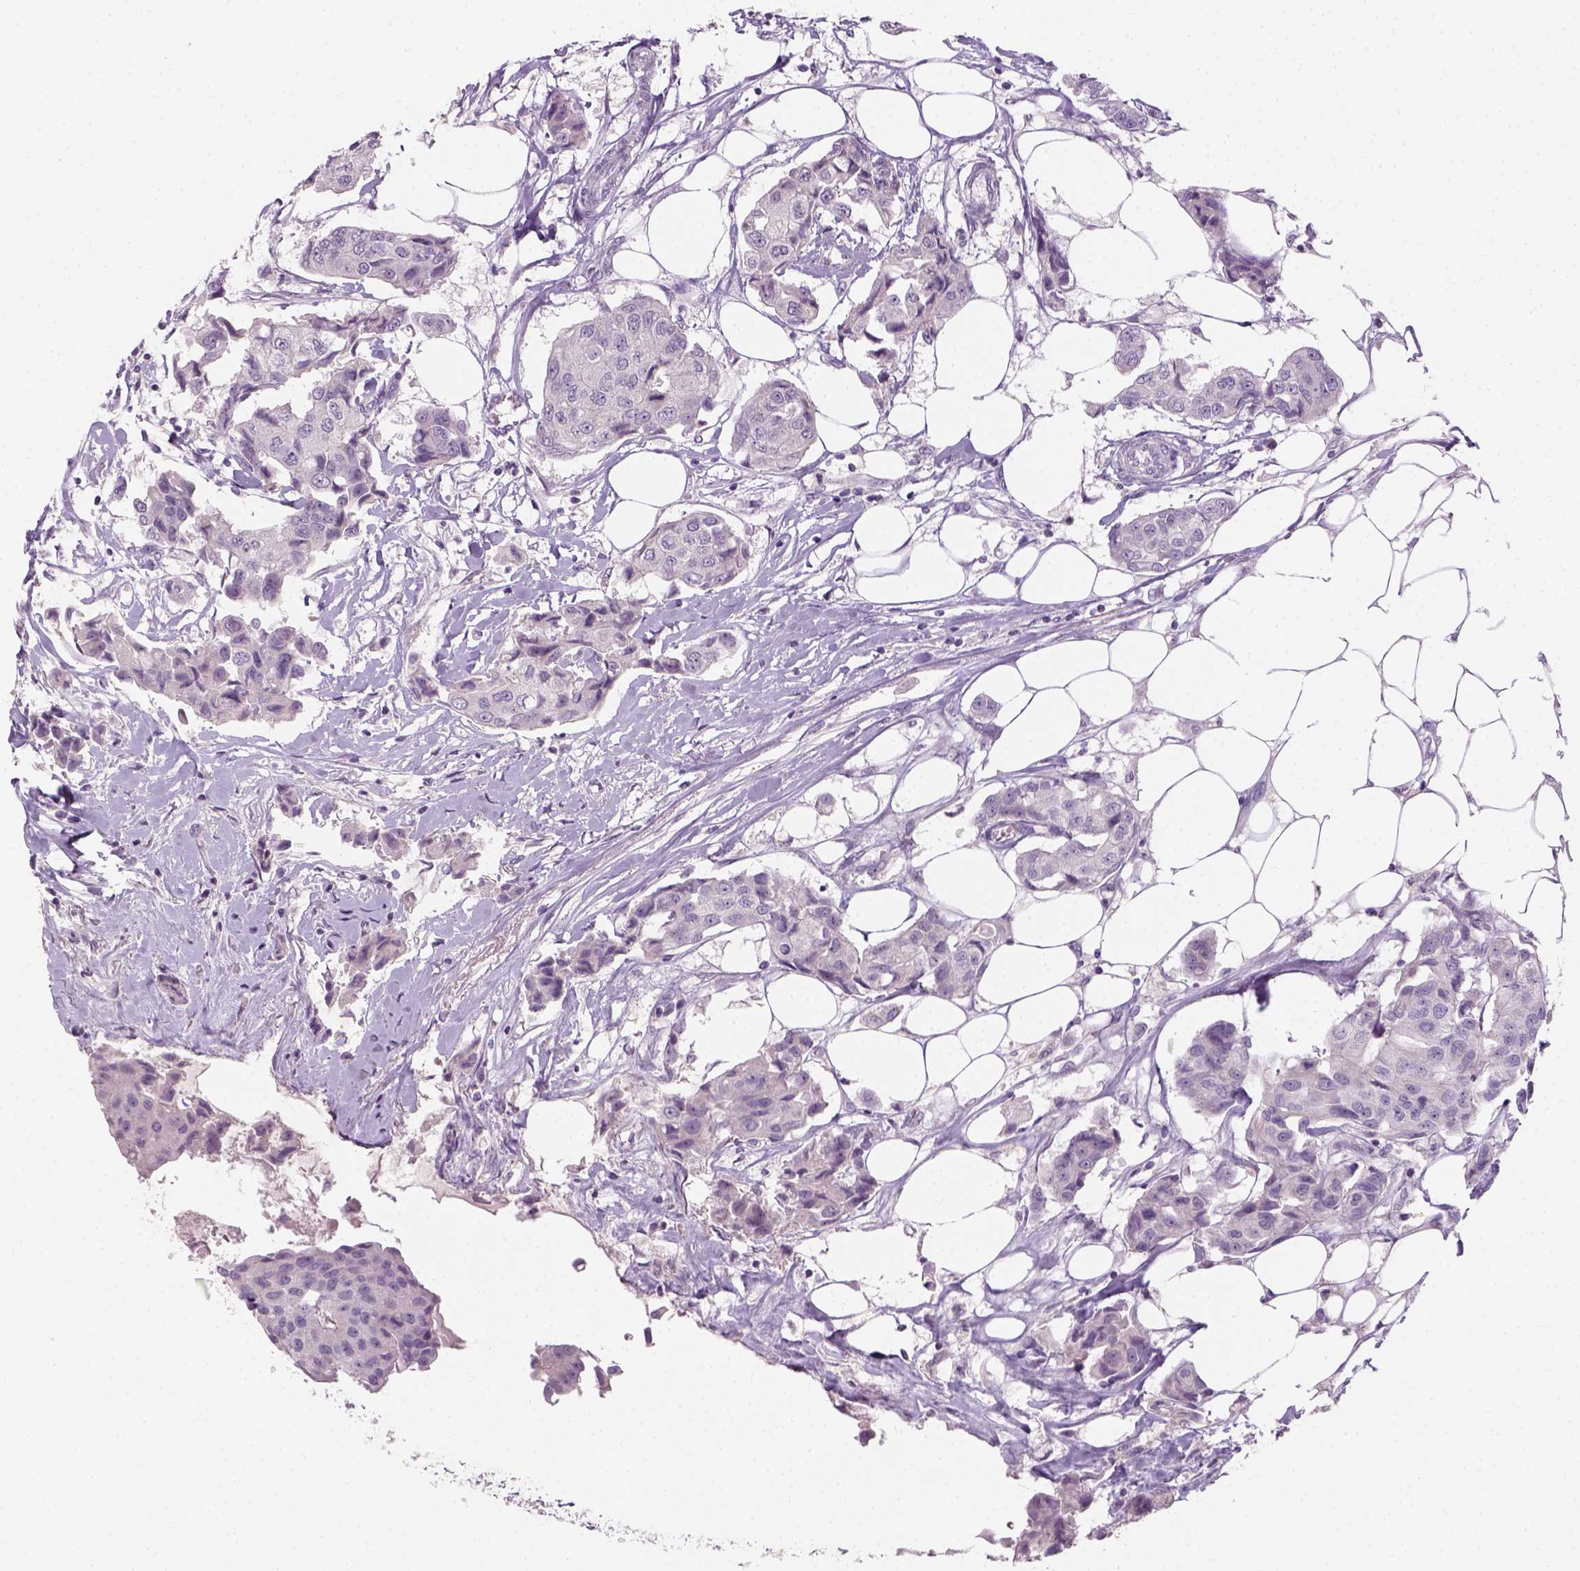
{"staining": {"intensity": "negative", "quantity": "none", "location": "none"}, "tissue": "breast cancer", "cell_type": "Tumor cells", "image_type": "cancer", "snomed": [{"axis": "morphology", "description": "Duct carcinoma"}, {"axis": "topography", "description": "Breast"}, {"axis": "topography", "description": "Lymph node"}], "caption": "A high-resolution photomicrograph shows immunohistochemistry (IHC) staining of invasive ductal carcinoma (breast), which exhibits no significant staining in tumor cells.", "gene": "GFI1B", "patient": {"sex": "female", "age": 80}}